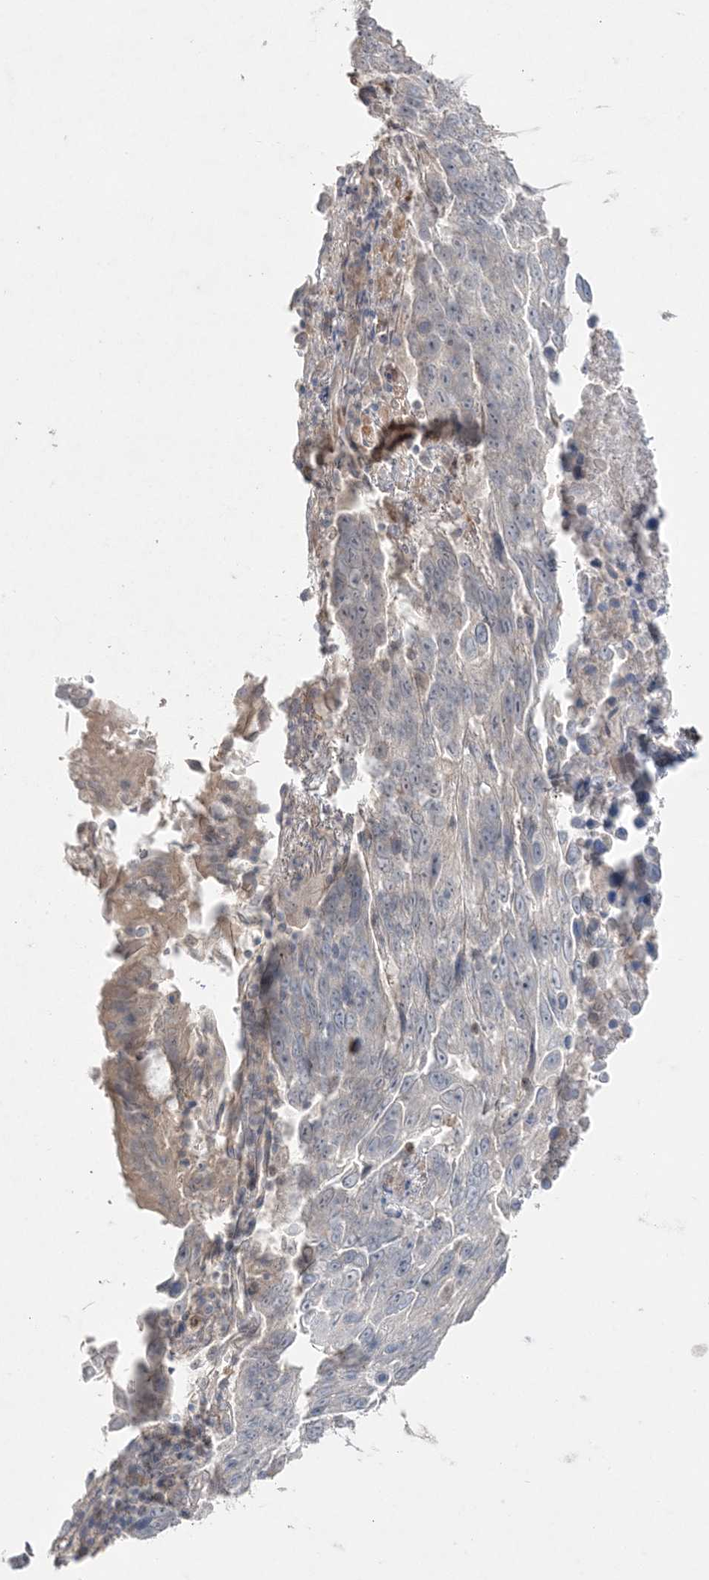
{"staining": {"intensity": "negative", "quantity": "none", "location": "none"}, "tissue": "lung cancer", "cell_type": "Tumor cells", "image_type": "cancer", "snomed": [{"axis": "morphology", "description": "Squamous cell carcinoma, NOS"}, {"axis": "topography", "description": "Lung"}], "caption": "This is an IHC image of human squamous cell carcinoma (lung). There is no expression in tumor cells.", "gene": "SH3BP4", "patient": {"sex": "male", "age": 66}}